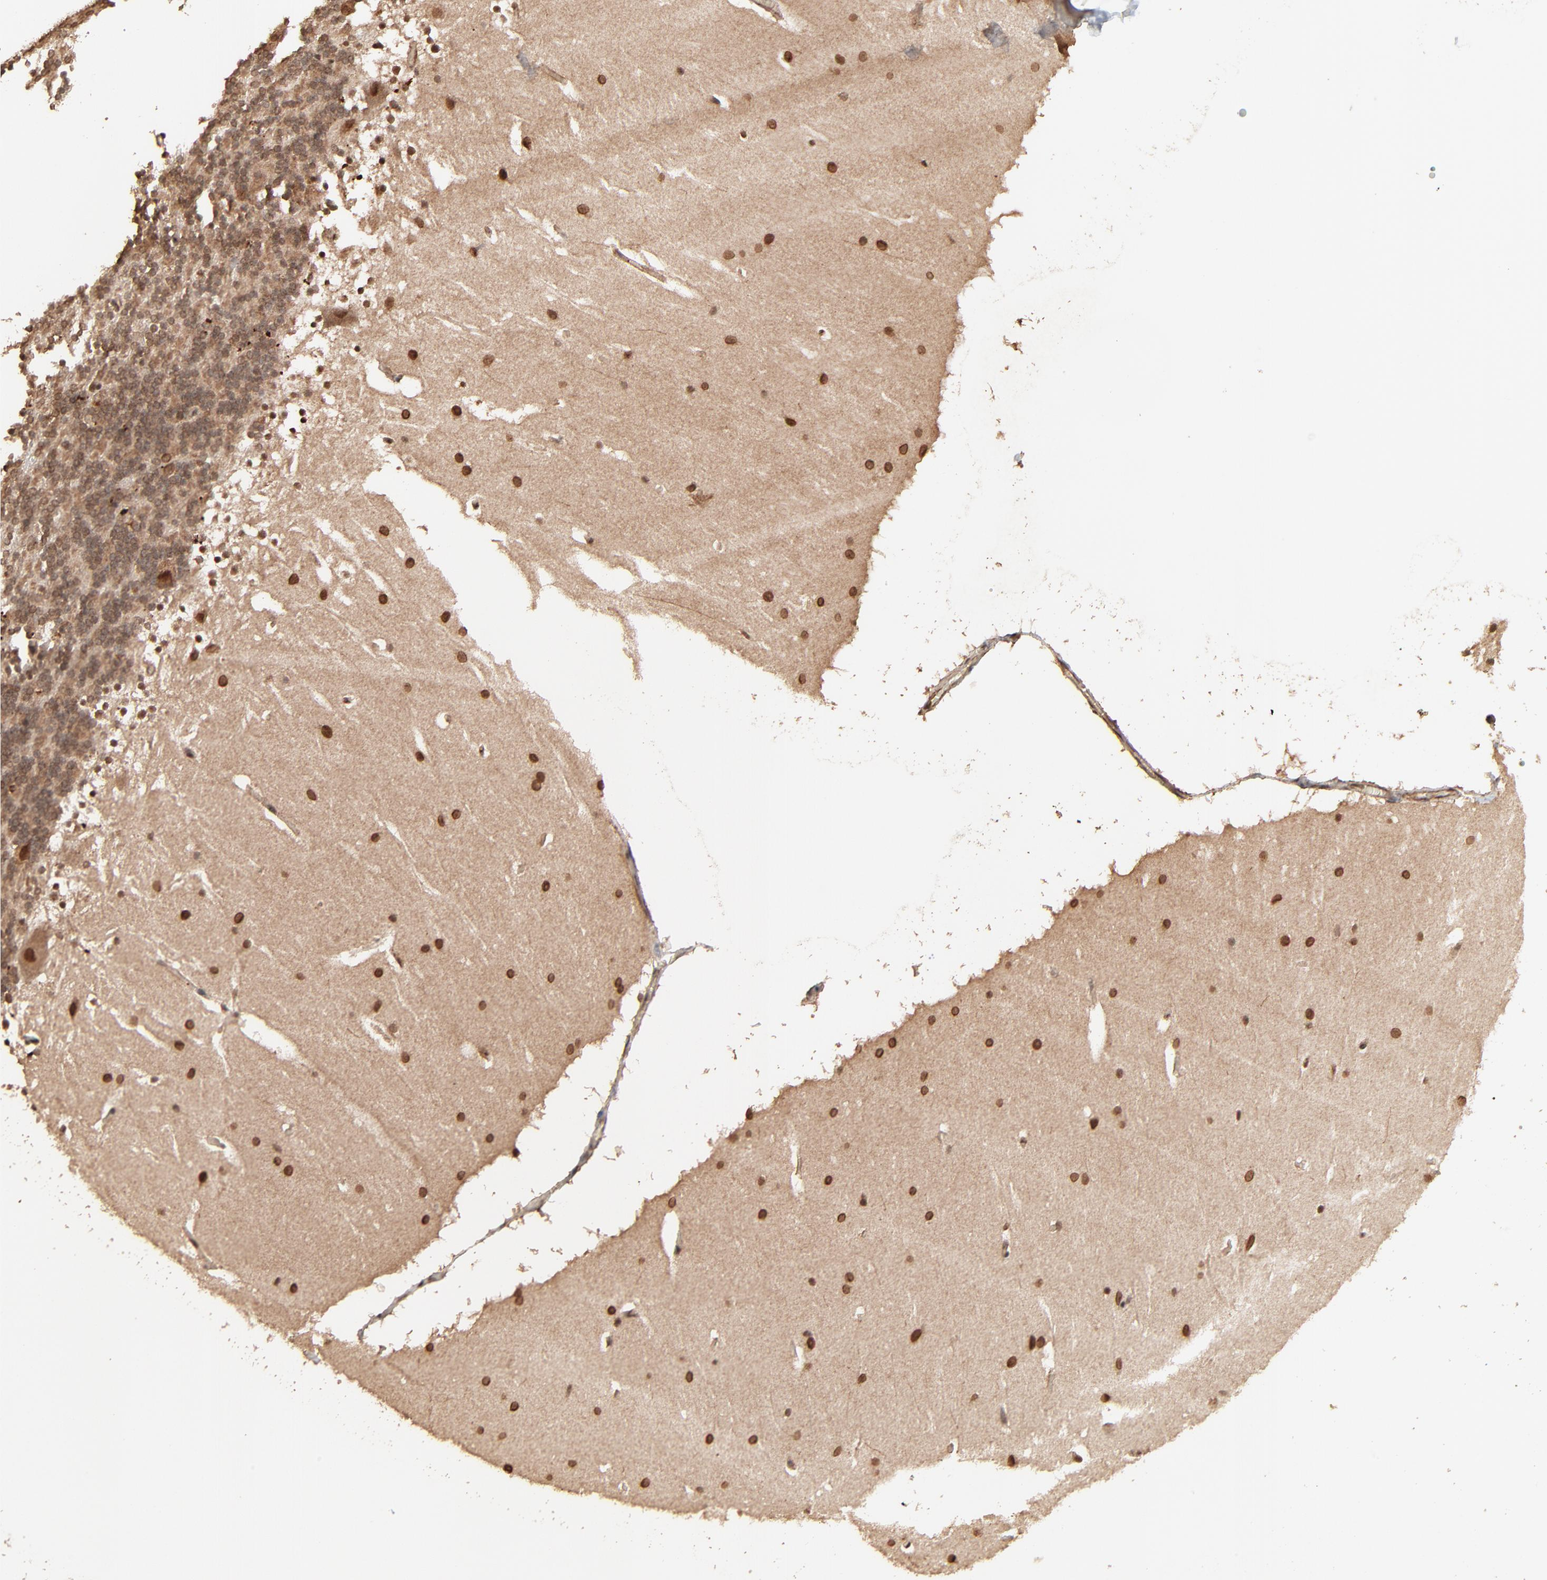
{"staining": {"intensity": "moderate", "quantity": "25%-75%", "location": "nuclear"}, "tissue": "cerebellum", "cell_type": "Cells in granular layer", "image_type": "normal", "snomed": [{"axis": "morphology", "description": "Normal tissue, NOS"}, {"axis": "topography", "description": "Cerebellum"}], "caption": "Protein expression analysis of benign cerebellum exhibits moderate nuclear expression in approximately 25%-75% of cells in granular layer.", "gene": "FAM227A", "patient": {"sex": "female", "age": 19}}